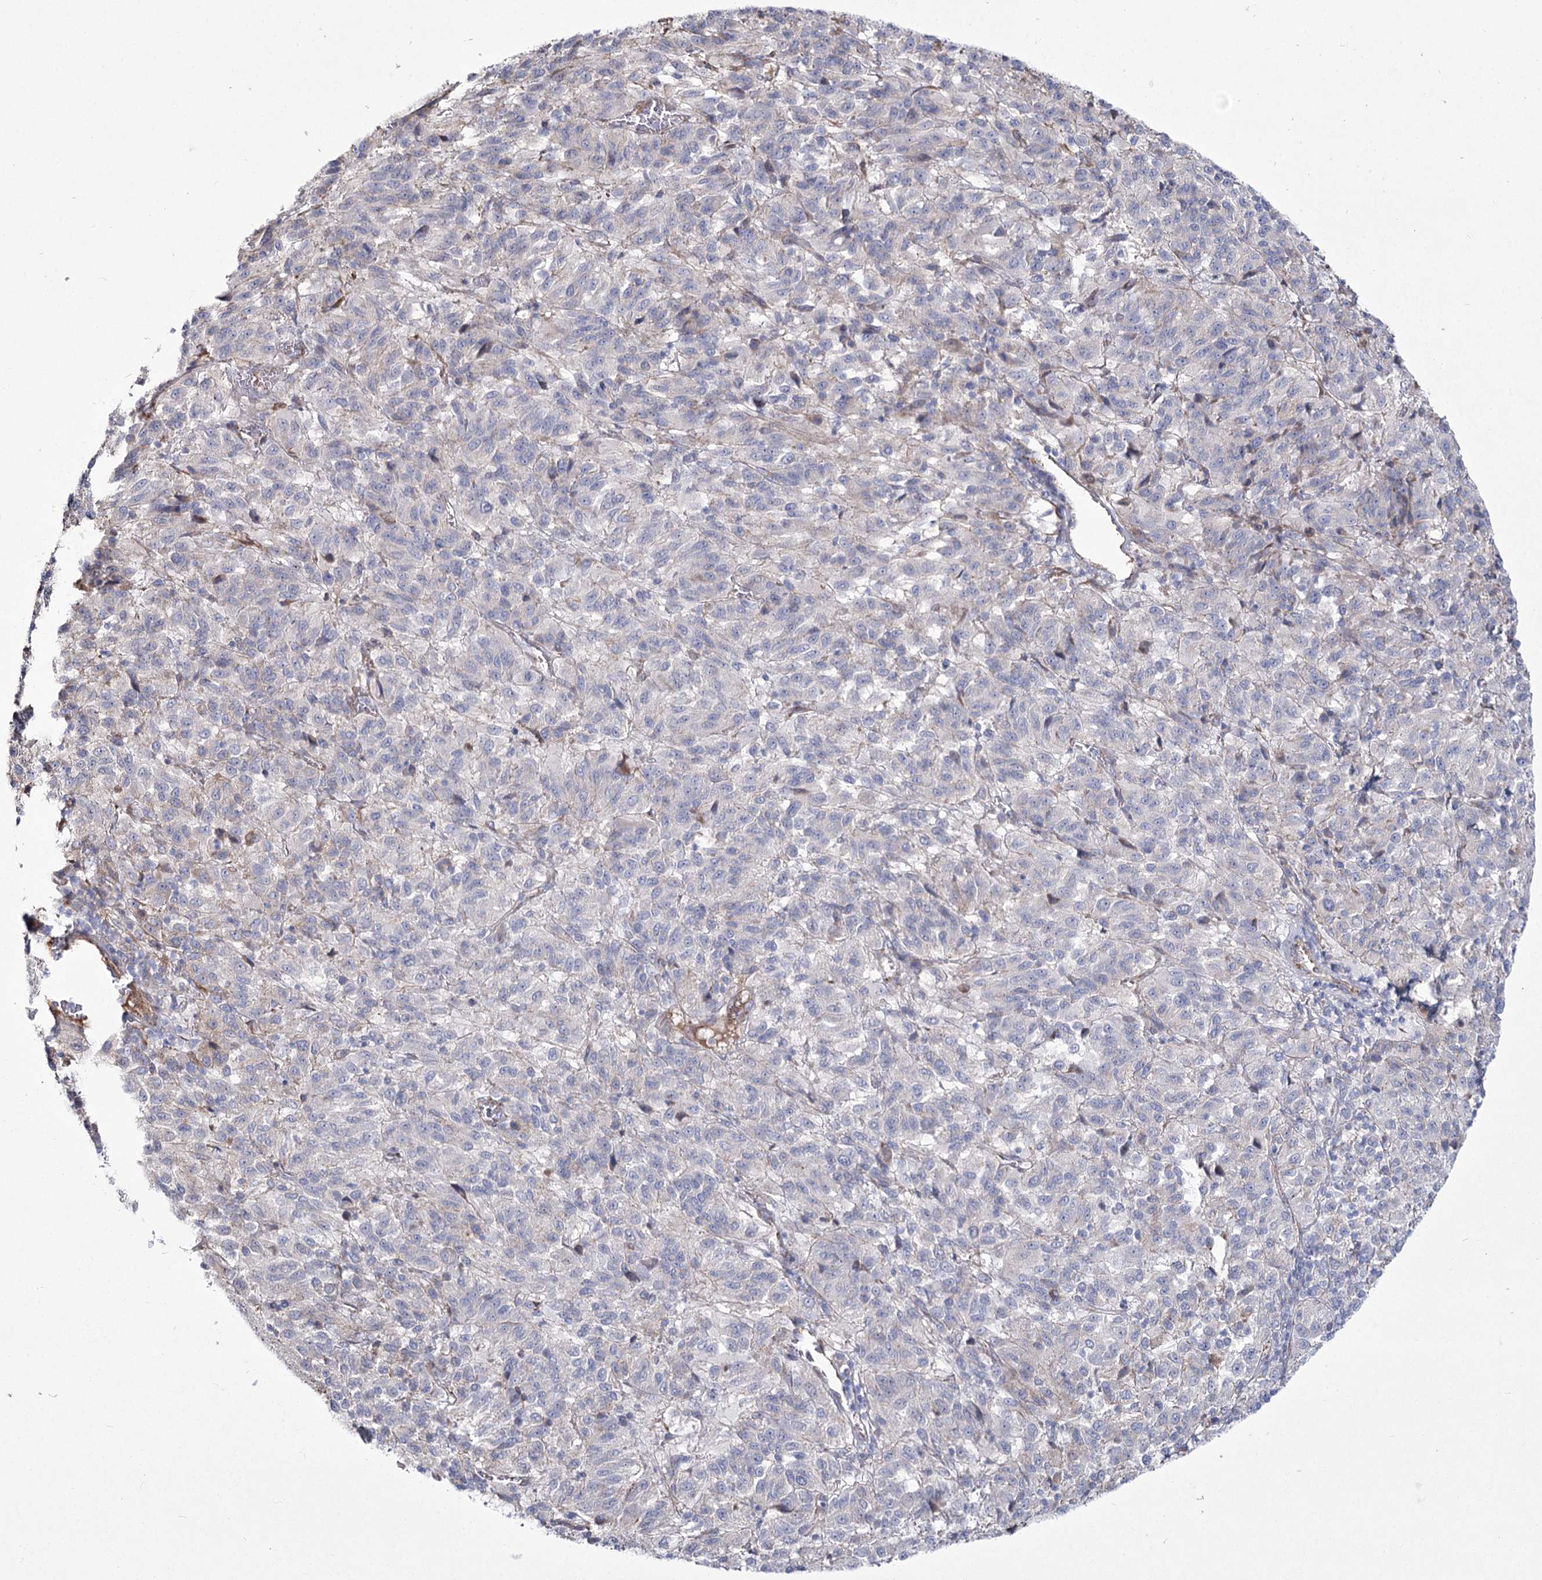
{"staining": {"intensity": "negative", "quantity": "none", "location": "none"}, "tissue": "melanoma", "cell_type": "Tumor cells", "image_type": "cancer", "snomed": [{"axis": "morphology", "description": "Malignant melanoma, Metastatic site"}, {"axis": "topography", "description": "Lung"}], "caption": "An immunohistochemistry (IHC) micrograph of malignant melanoma (metastatic site) is shown. There is no staining in tumor cells of malignant melanoma (metastatic site). The staining was performed using DAB (3,3'-diaminobenzidine) to visualize the protein expression in brown, while the nuclei were stained in blue with hematoxylin (Magnification: 20x).", "gene": "ME3", "patient": {"sex": "male", "age": 64}}